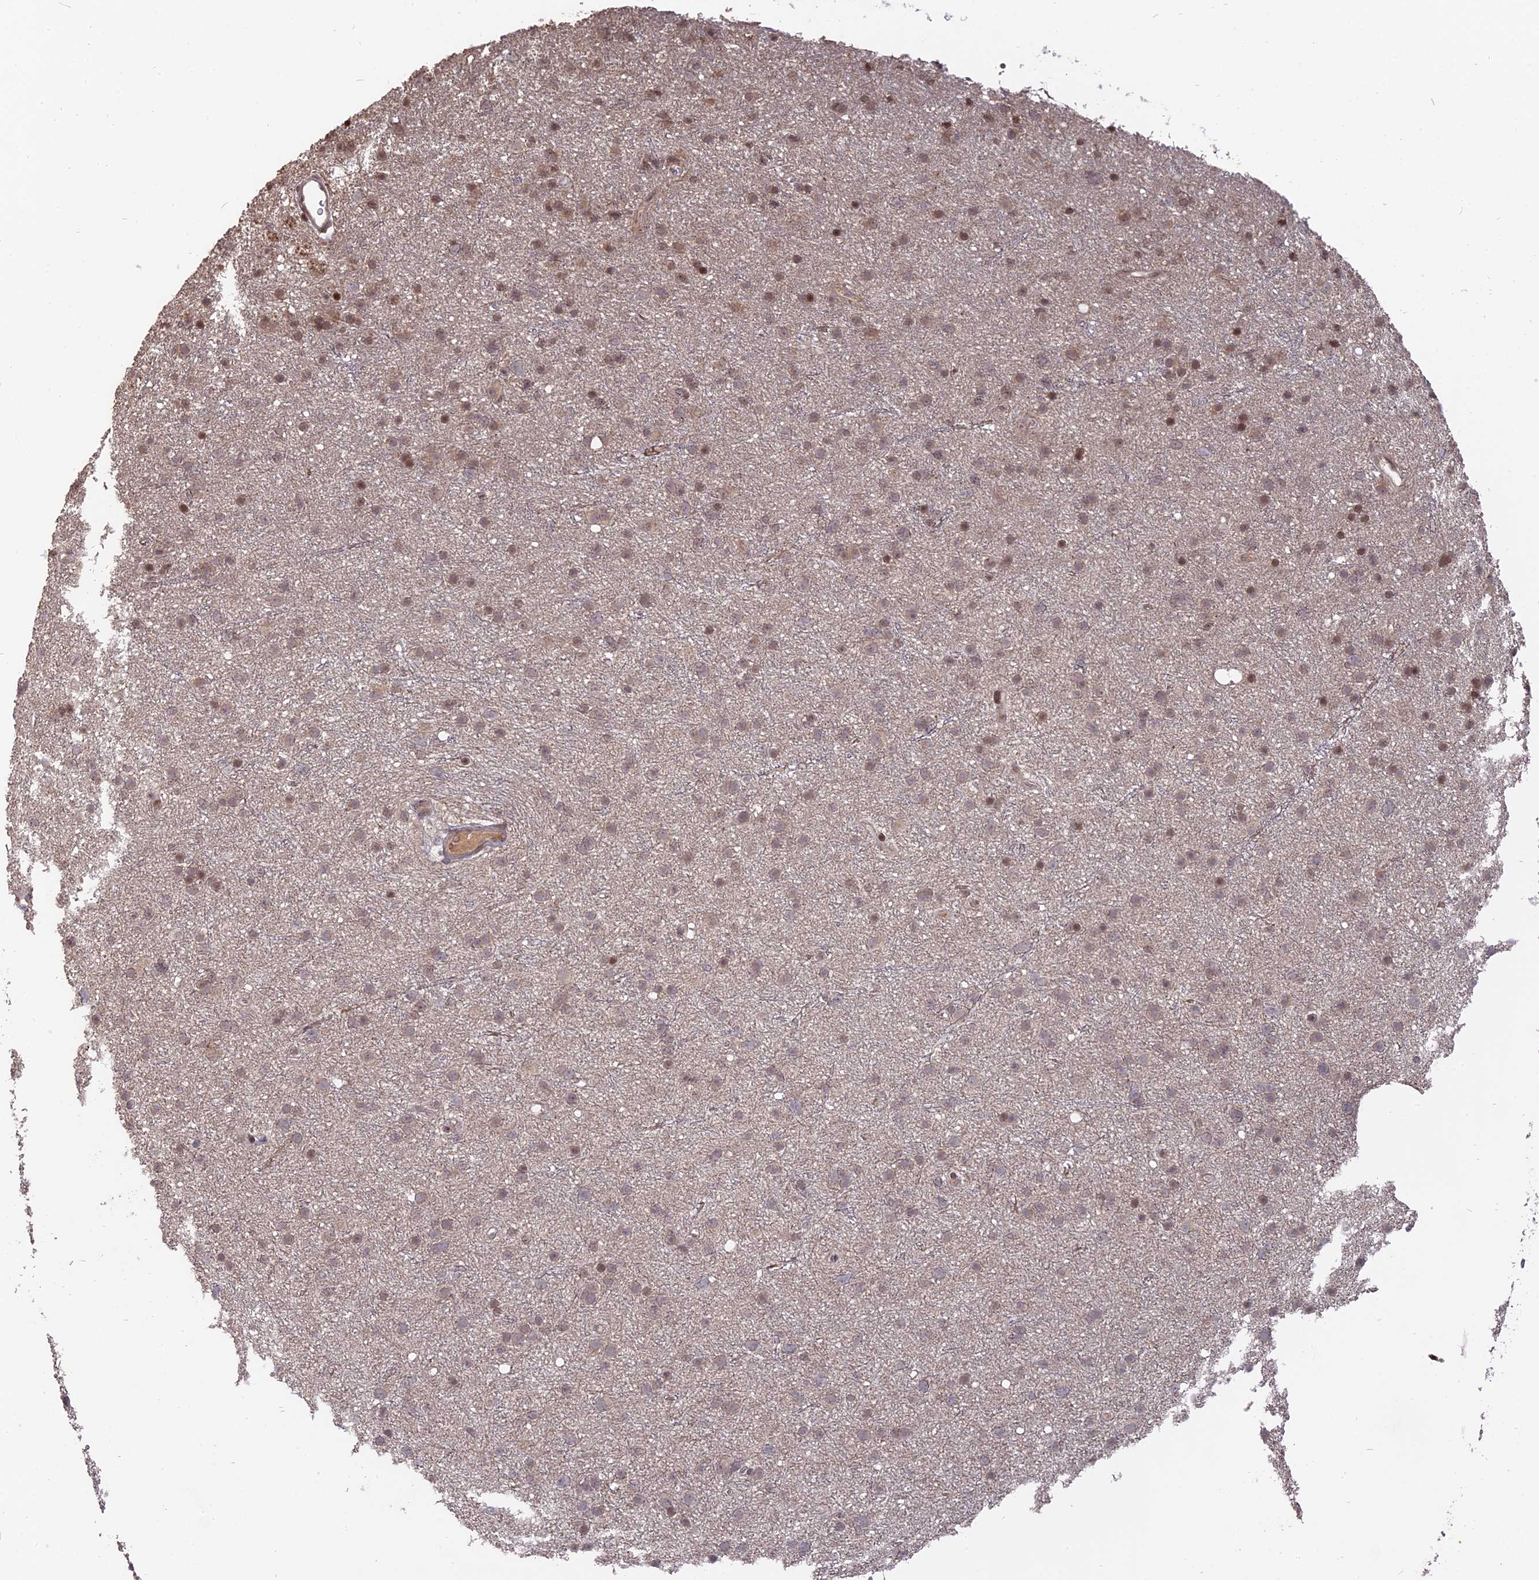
{"staining": {"intensity": "weak", "quantity": "25%-75%", "location": "nuclear"}, "tissue": "glioma", "cell_type": "Tumor cells", "image_type": "cancer", "snomed": [{"axis": "morphology", "description": "Glioma, malignant, Low grade"}, {"axis": "topography", "description": "Cerebral cortex"}], "caption": "Immunohistochemistry histopathology image of neoplastic tissue: human malignant low-grade glioma stained using IHC displays low levels of weak protein expression localized specifically in the nuclear of tumor cells, appearing as a nuclear brown color.", "gene": "NR1H3", "patient": {"sex": "female", "age": 39}}